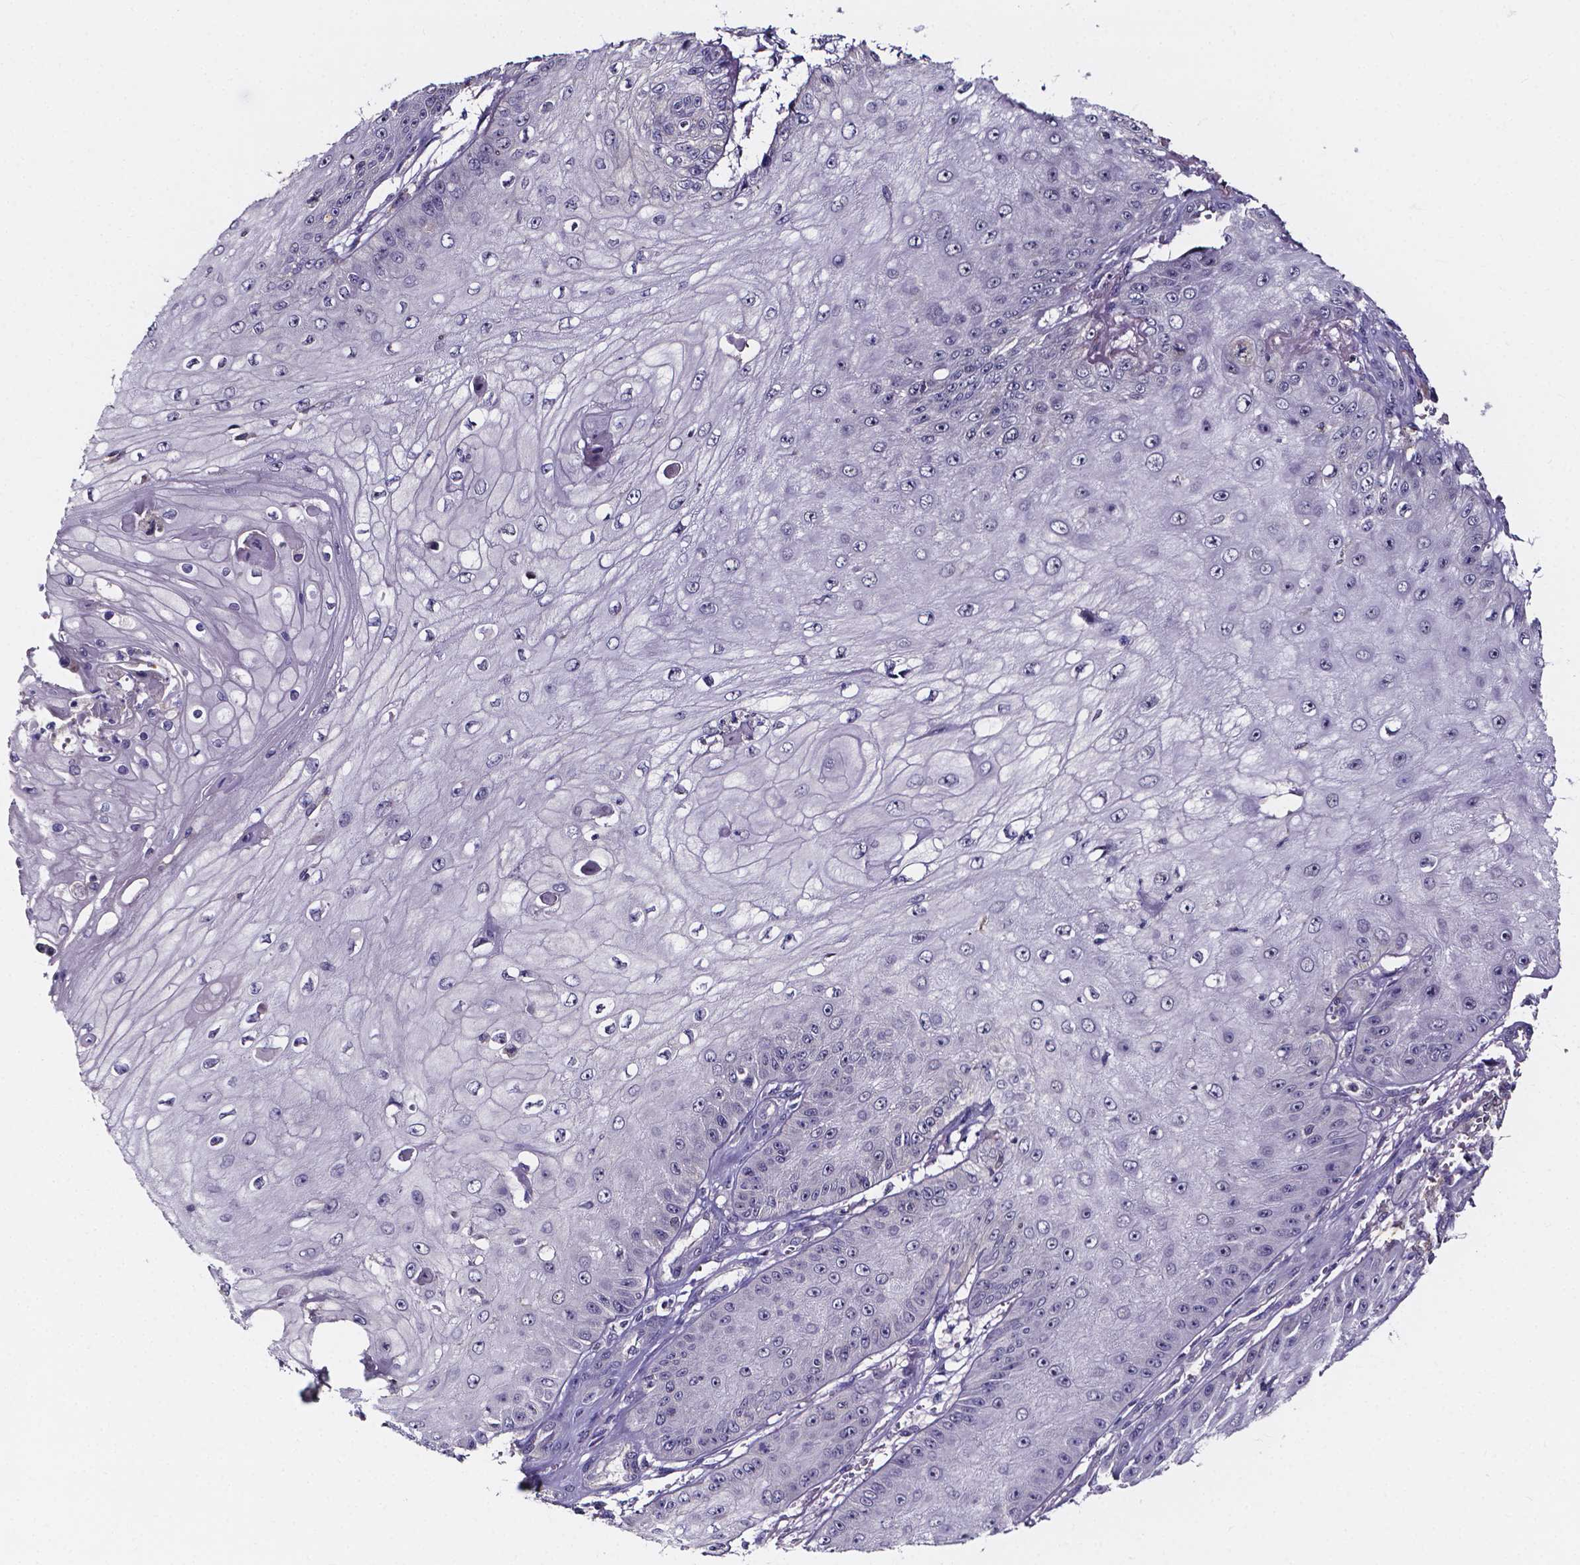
{"staining": {"intensity": "negative", "quantity": "none", "location": "none"}, "tissue": "skin cancer", "cell_type": "Tumor cells", "image_type": "cancer", "snomed": [{"axis": "morphology", "description": "Squamous cell carcinoma, NOS"}, {"axis": "topography", "description": "Skin"}], "caption": "Protein analysis of skin squamous cell carcinoma exhibits no significant staining in tumor cells.", "gene": "SPOCD1", "patient": {"sex": "male", "age": 70}}